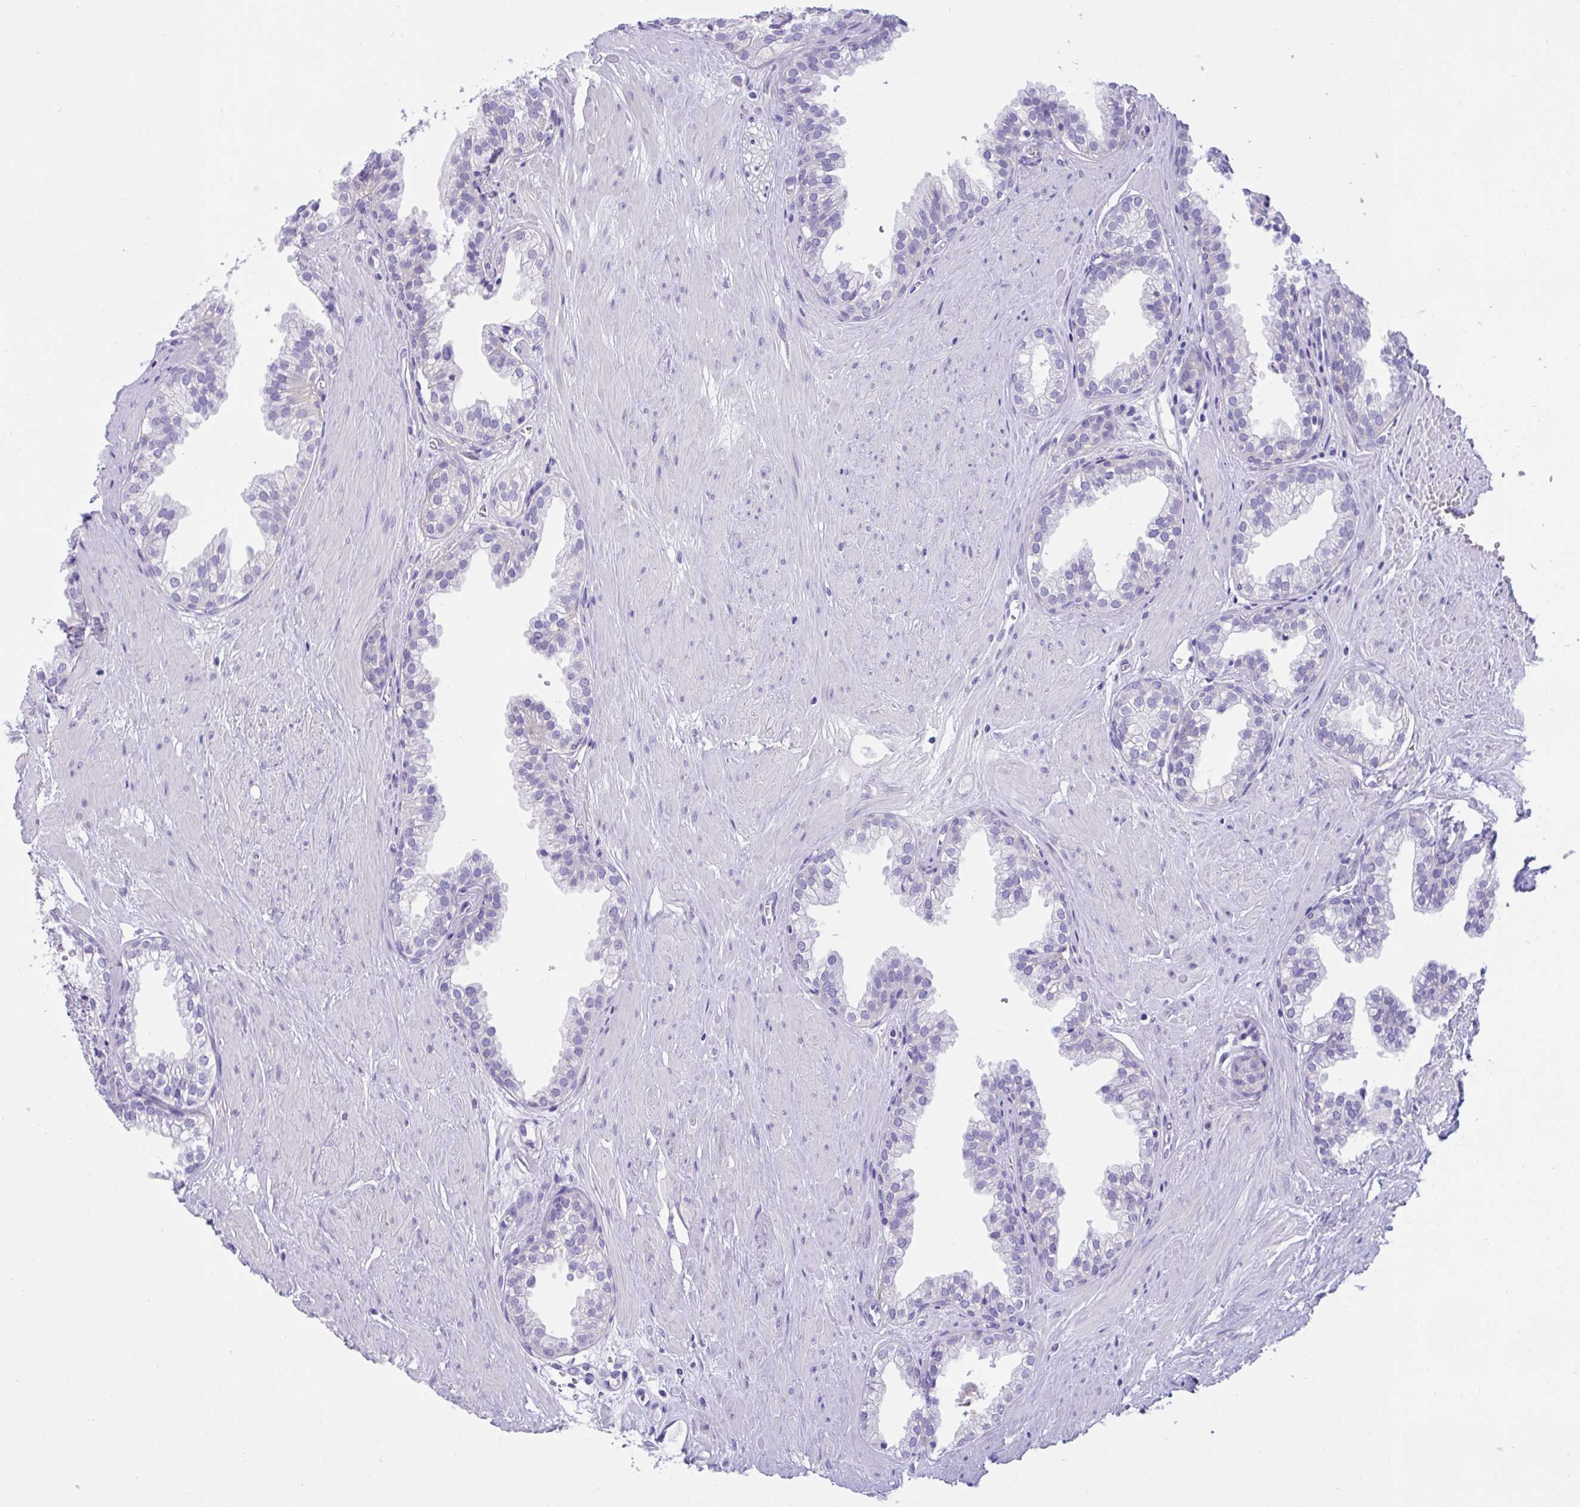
{"staining": {"intensity": "negative", "quantity": "none", "location": "none"}, "tissue": "prostate", "cell_type": "Glandular cells", "image_type": "normal", "snomed": [{"axis": "morphology", "description": "Normal tissue, NOS"}, {"axis": "topography", "description": "Prostate"}, {"axis": "topography", "description": "Peripheral nerve tissue"}], "caption": "There is no significant staining in glandular cells of prostate. The staining was performed using DAB to visualize the protein expression in brown, while the nuclei were stained in blue with hematoxylin (Magnification: 20x).", "gene": "TMEM106B", "patient": {"sex": "male", "age": 55}}